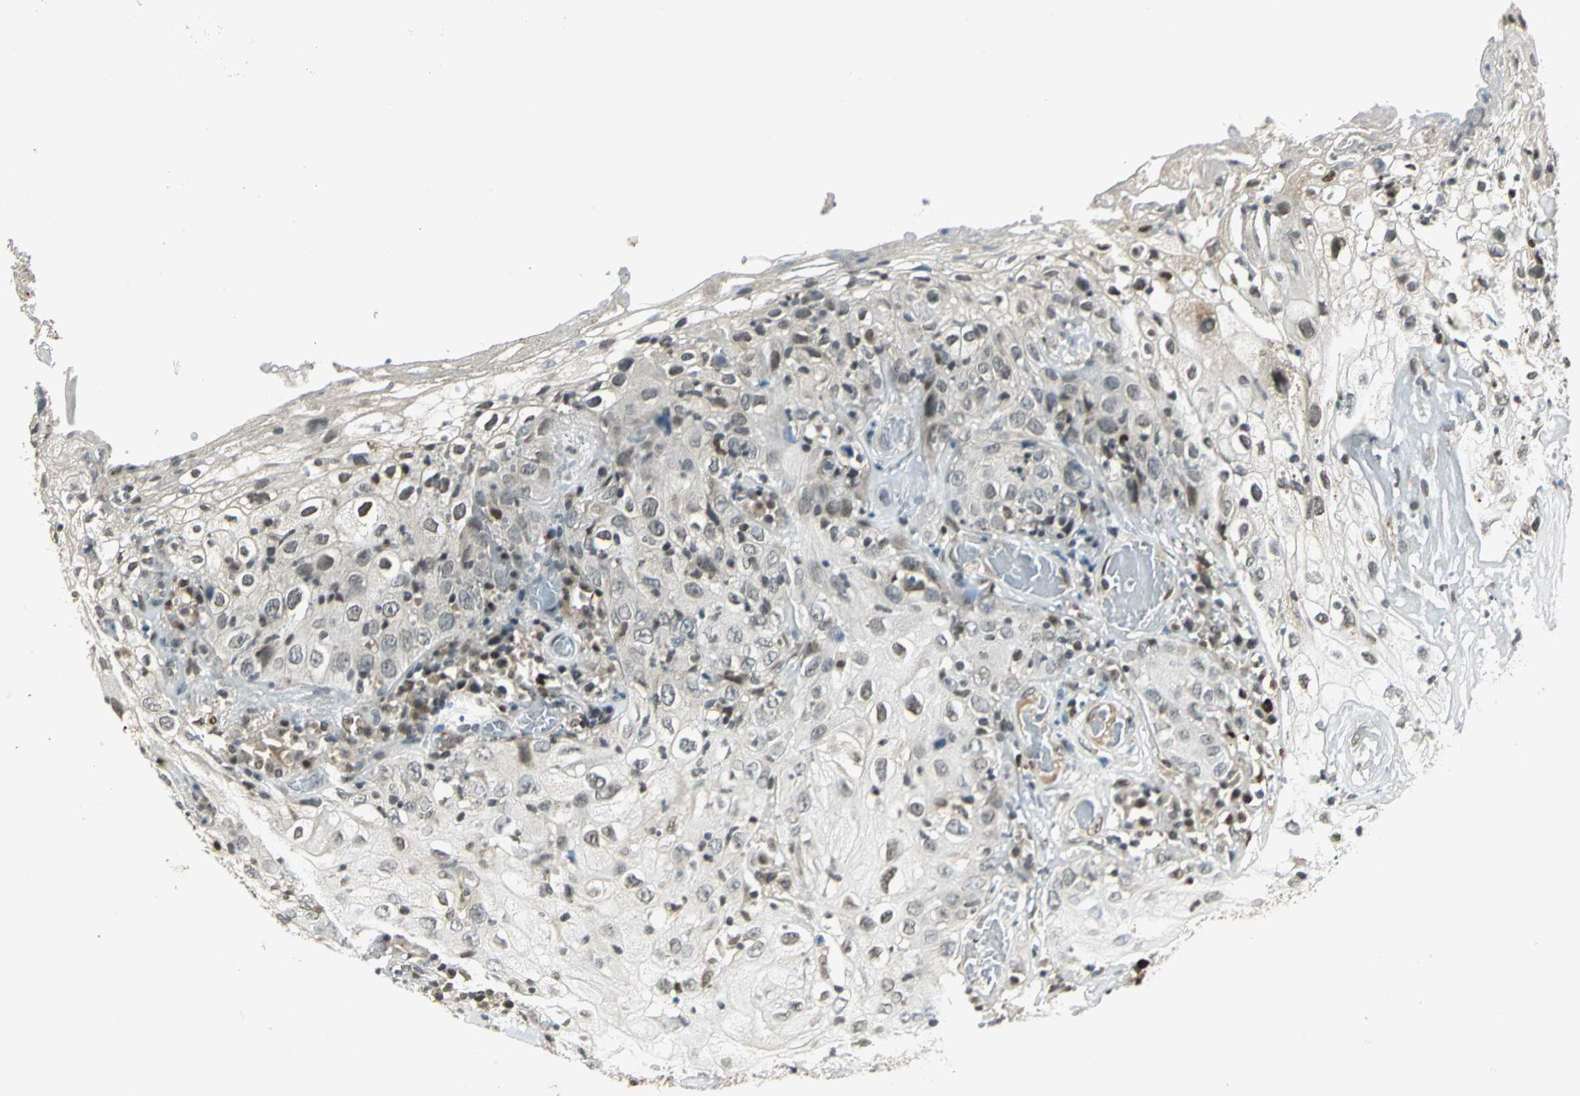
{"staining": {"intensity": "weak", "quantity": "<25%", "location": "nuclear"}, "tissue": "skin cancer", "cell_type": "Tumor cells", "image_type": "cancer", "snomed": [{"axis": "morphology", "description": "Squamous cell carcinoma, NOS"}, {"axis": "topography", "description": "Skin"}], "caption": "This histopathology image is of skin cancer (squamous cell carcinoma) stained with immunohistochemistry to label a protein in brown with the nuclei are counter-stained blue. There is no positivity in tumor cells.", "gene": "RAD17", "patient": {"sex": "male", "age": 65}}